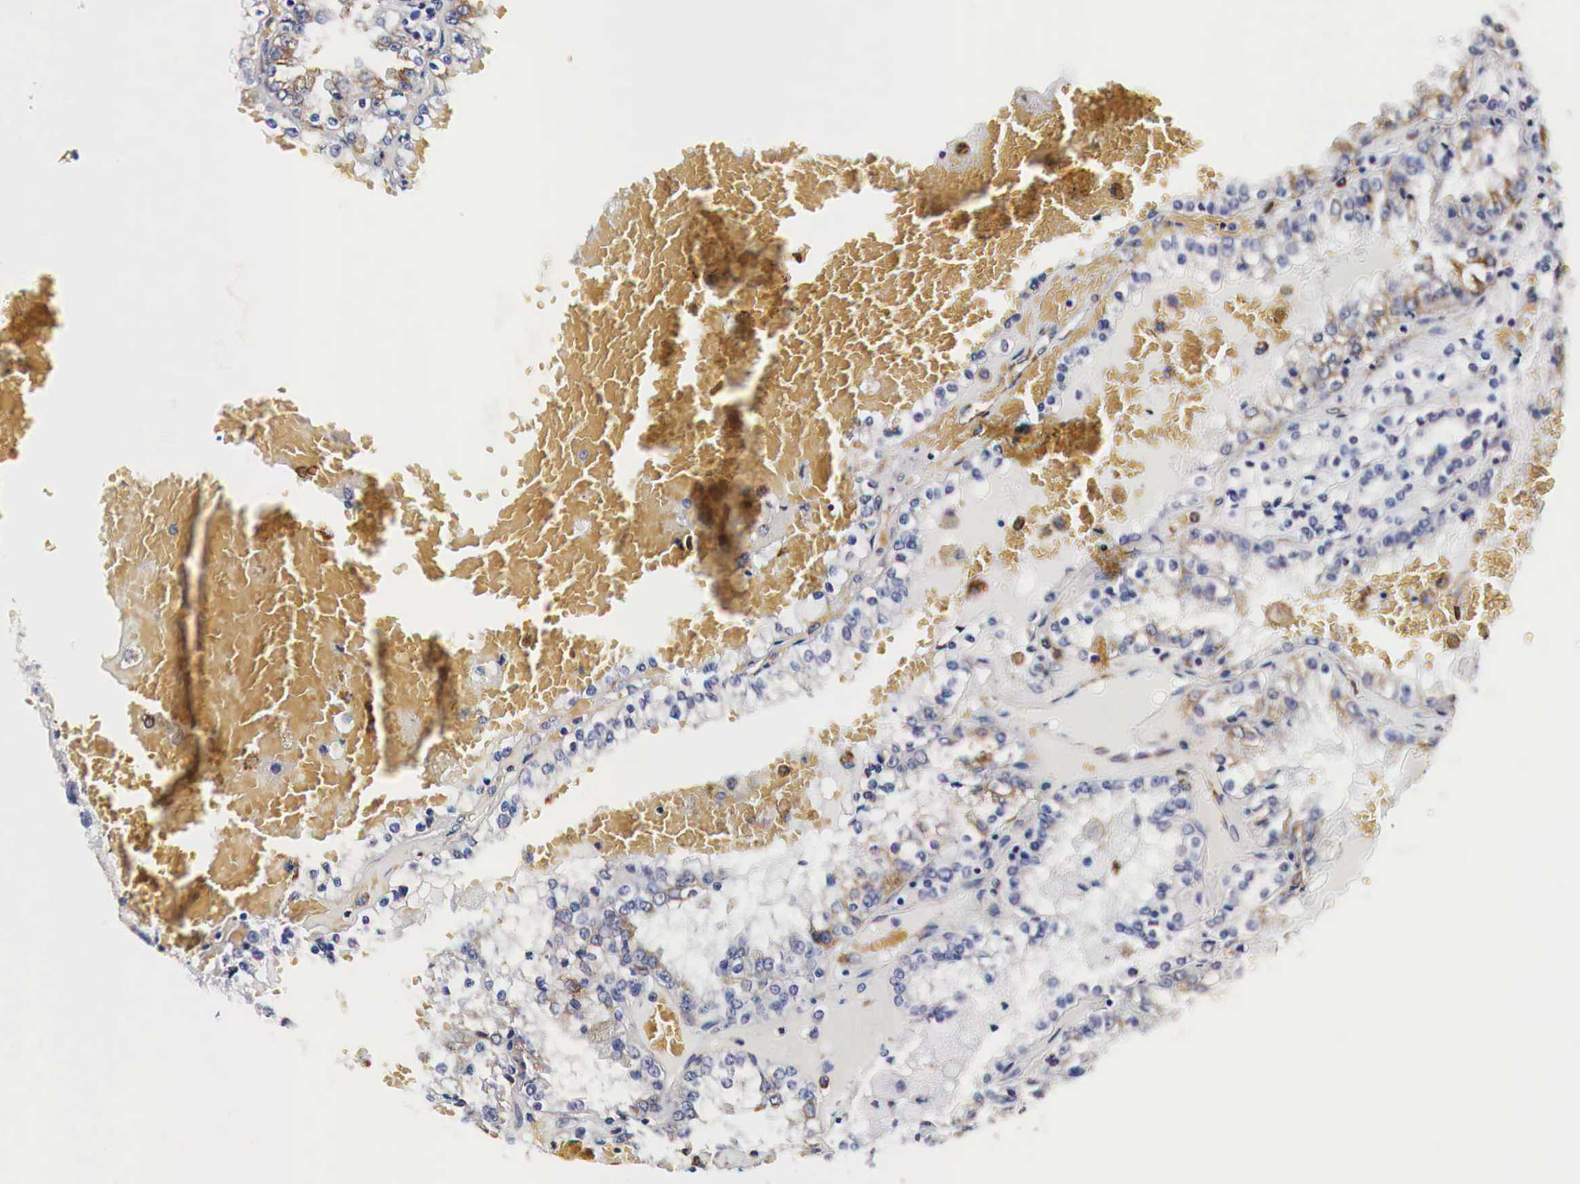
{"staining": {"intensity": "negative", "quantity": "none", "location": "none"}, "tissue": "renal cancer", "cell_type": "Tumor cells", "image_type": "cancer", "snomed": [{"axis": "morphology", "description": "Adenocarcinoma, NOS"}, {"axis": "topography", "description": "Kidney"}], "caption": "The photomicrograph reveals no staining of tumor cells in renal cancer. The staining is performed using DAB (3,3'-diaminobenzidine) brown chromogen with nuclei counter-stained in using hematoxylin.", "gene": "CKAP4", "patient": {"sex": "female", "age": 56}}